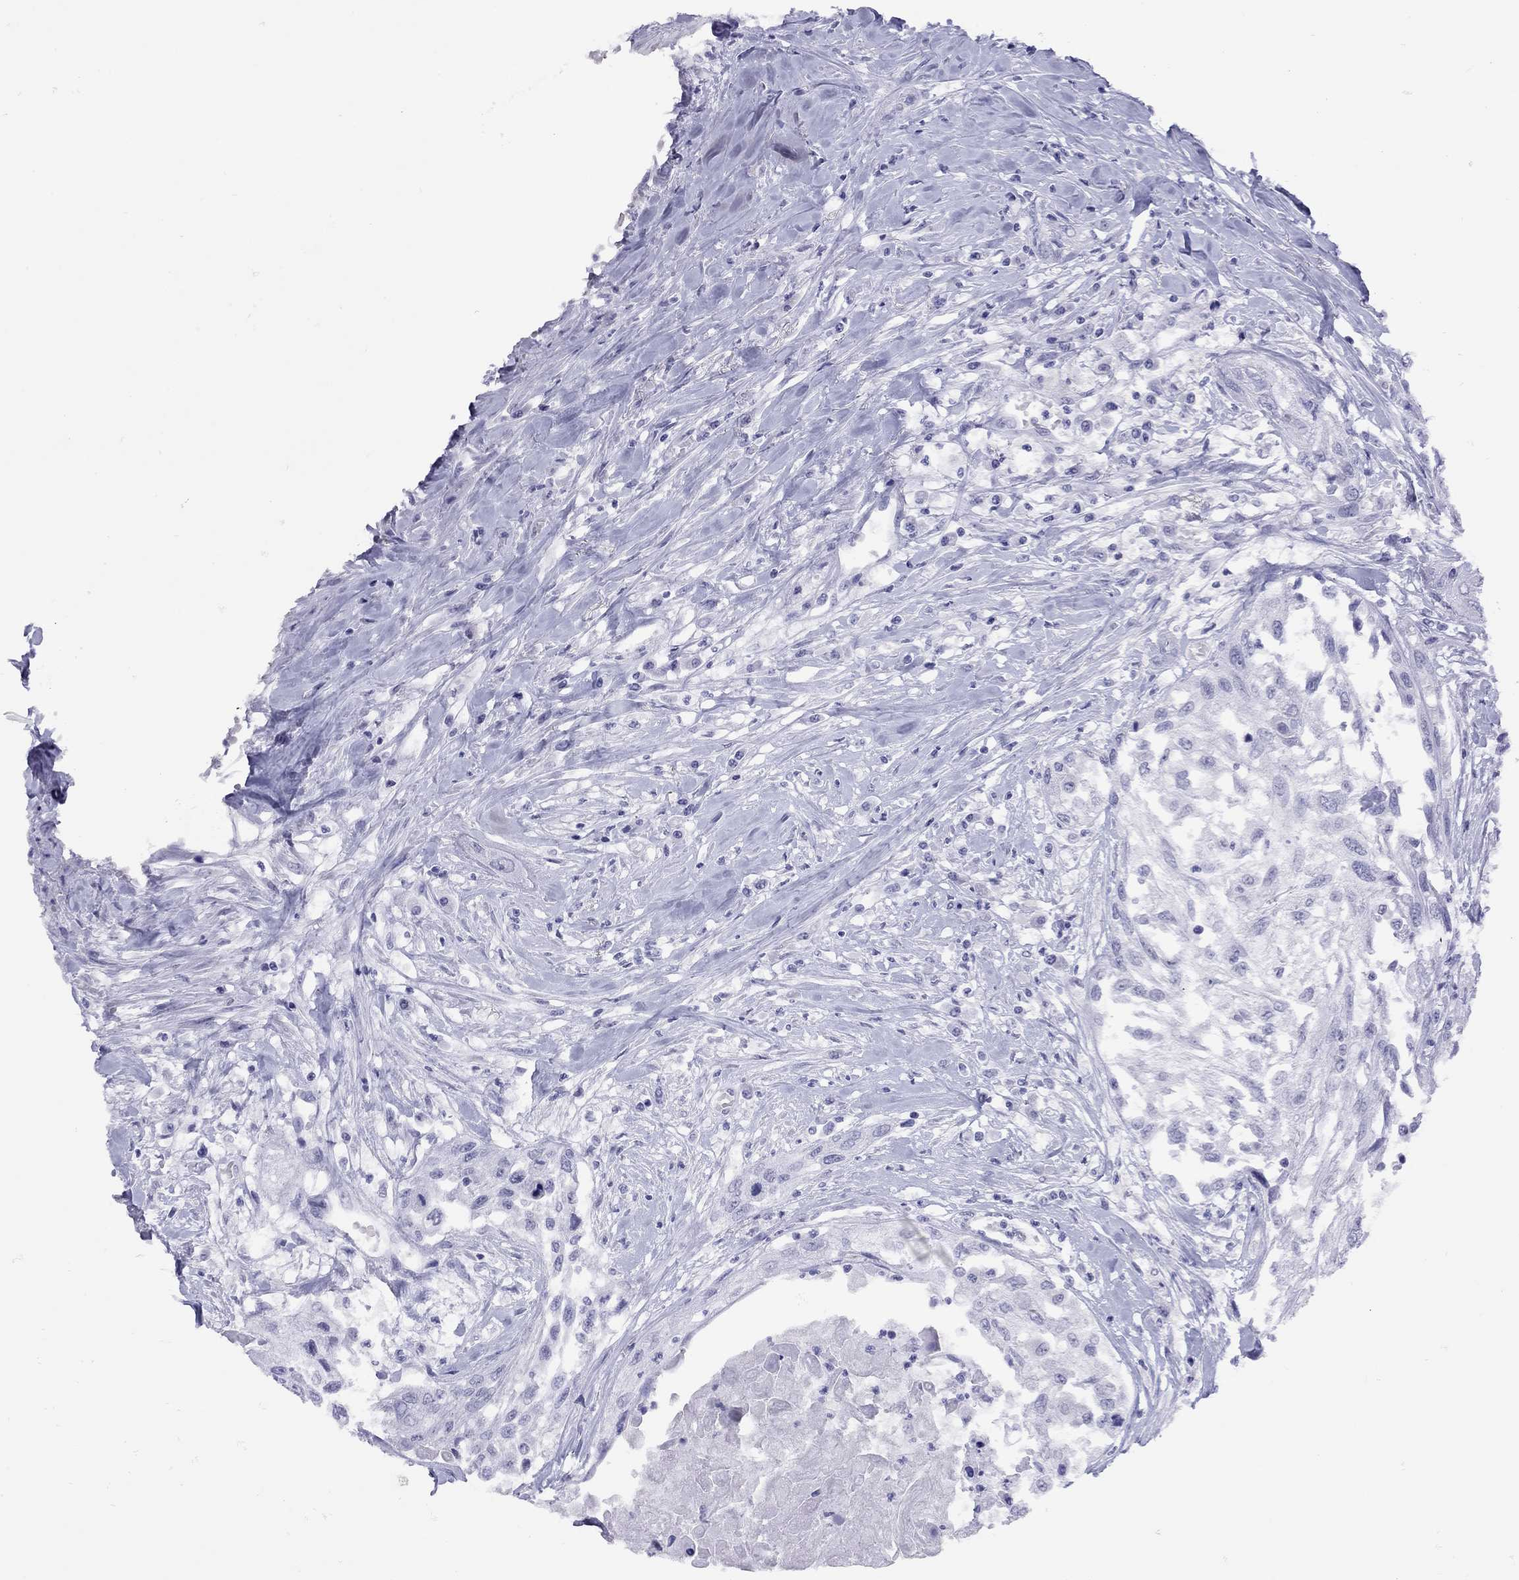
{"staining": {"intensity": "negative", "quantity": "none", "location": "none"}, "tissue": "head and neck cancer", "cell_type": "Tumor cells", "image_type": "cancer", "snomed": [{"axis": "morphology", "description": "Normal tissue, NOS"}, {"axis": "morphology", "description": "Squamous cell carcinoma, NOS"}, {"axis": "topography", "description": "Oral tissue"}, {"axis": "topography", "description": "Peripheral nerve tissue"}, {"axis": "topography", "description": "Head-Neck"}], "caption": "Tumor cells are negative for brown protein staining in head and neck cancer.", "gene": "LYAR", "patient": {"sex": "female", "age": 59}}